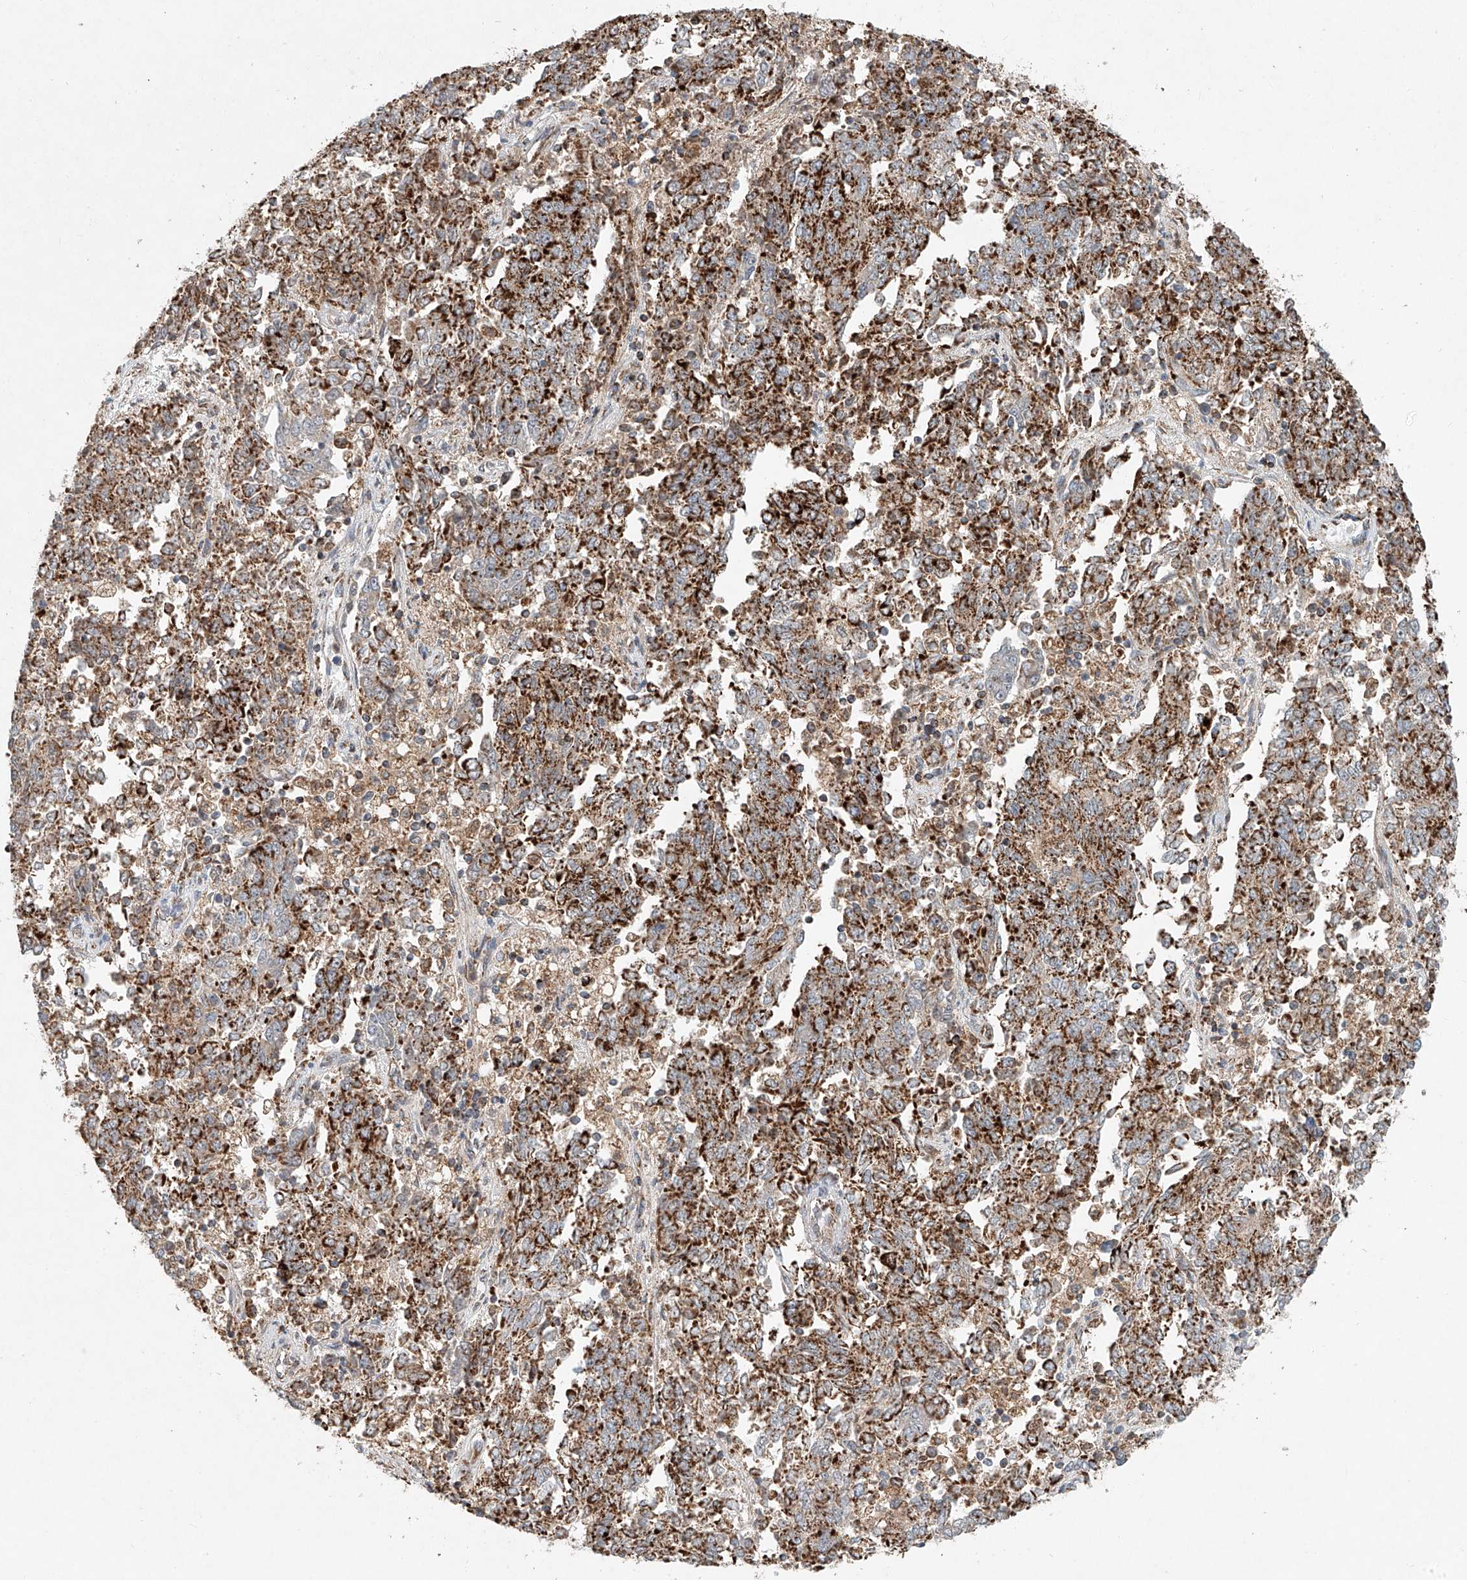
{"staining": {"intensity": "strong", "quantity": ">75%", "location": "cytoplasmic/membranous"}, "tissue": "endometrial cancer", "cell_type": "Tumor cells", "image_type": "cancer", "snomed": [{"axis": "morphology", "description": "Adenocarcinoma, NOS"}, {"axis": "topography", "description": "Endometrium"}], "caption": "Endometrial adenocarcinoma stained for a protein (brown) exhibits strong cytoplasmic/membranous positive expression in about >75% of tumor cells.", "gene": "DCAF11", "patient": {"sex": "female", "age": 80}}